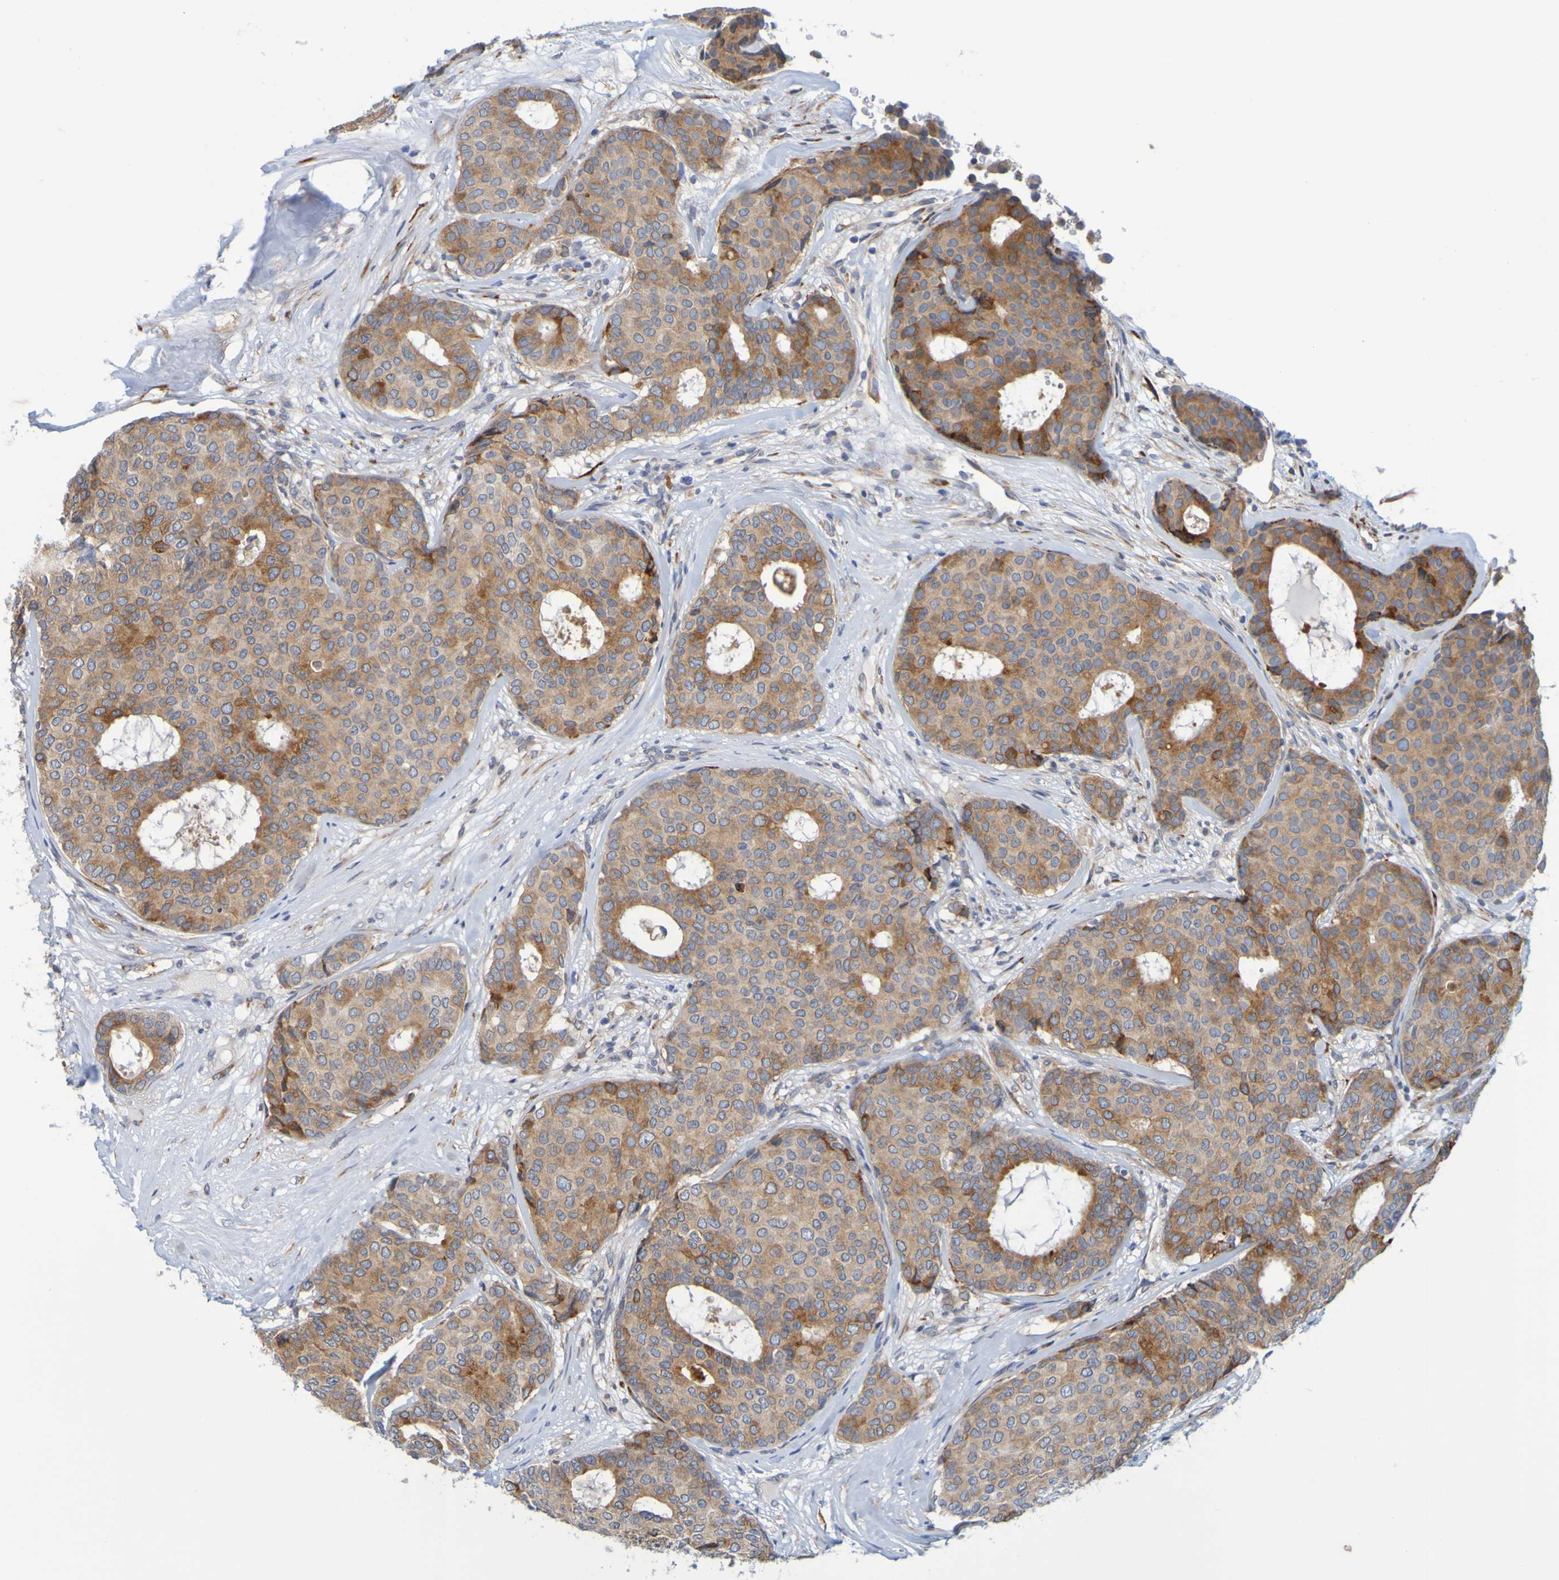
{"staining": {"intensity": "moderate", "quantity": ">75%", "location": "cytoplasmic/membranous"}, "tissue": "breast cancer", "cell_type": "Tumor cells", "image_type": "cancer", "snomed": [{"axis": "morphology", "description": "Duct carcinoma"}, {"axis": "topography", "description": "Breast"}], "caption": "Immunohistochemical staining of intraductal carcinoma (breast) shows moderate cytoplasmic/membranous protein staining in about >75% of tumor cells.", "gene": "SIL1", "patient": {"sex": "female", "age": 75}}